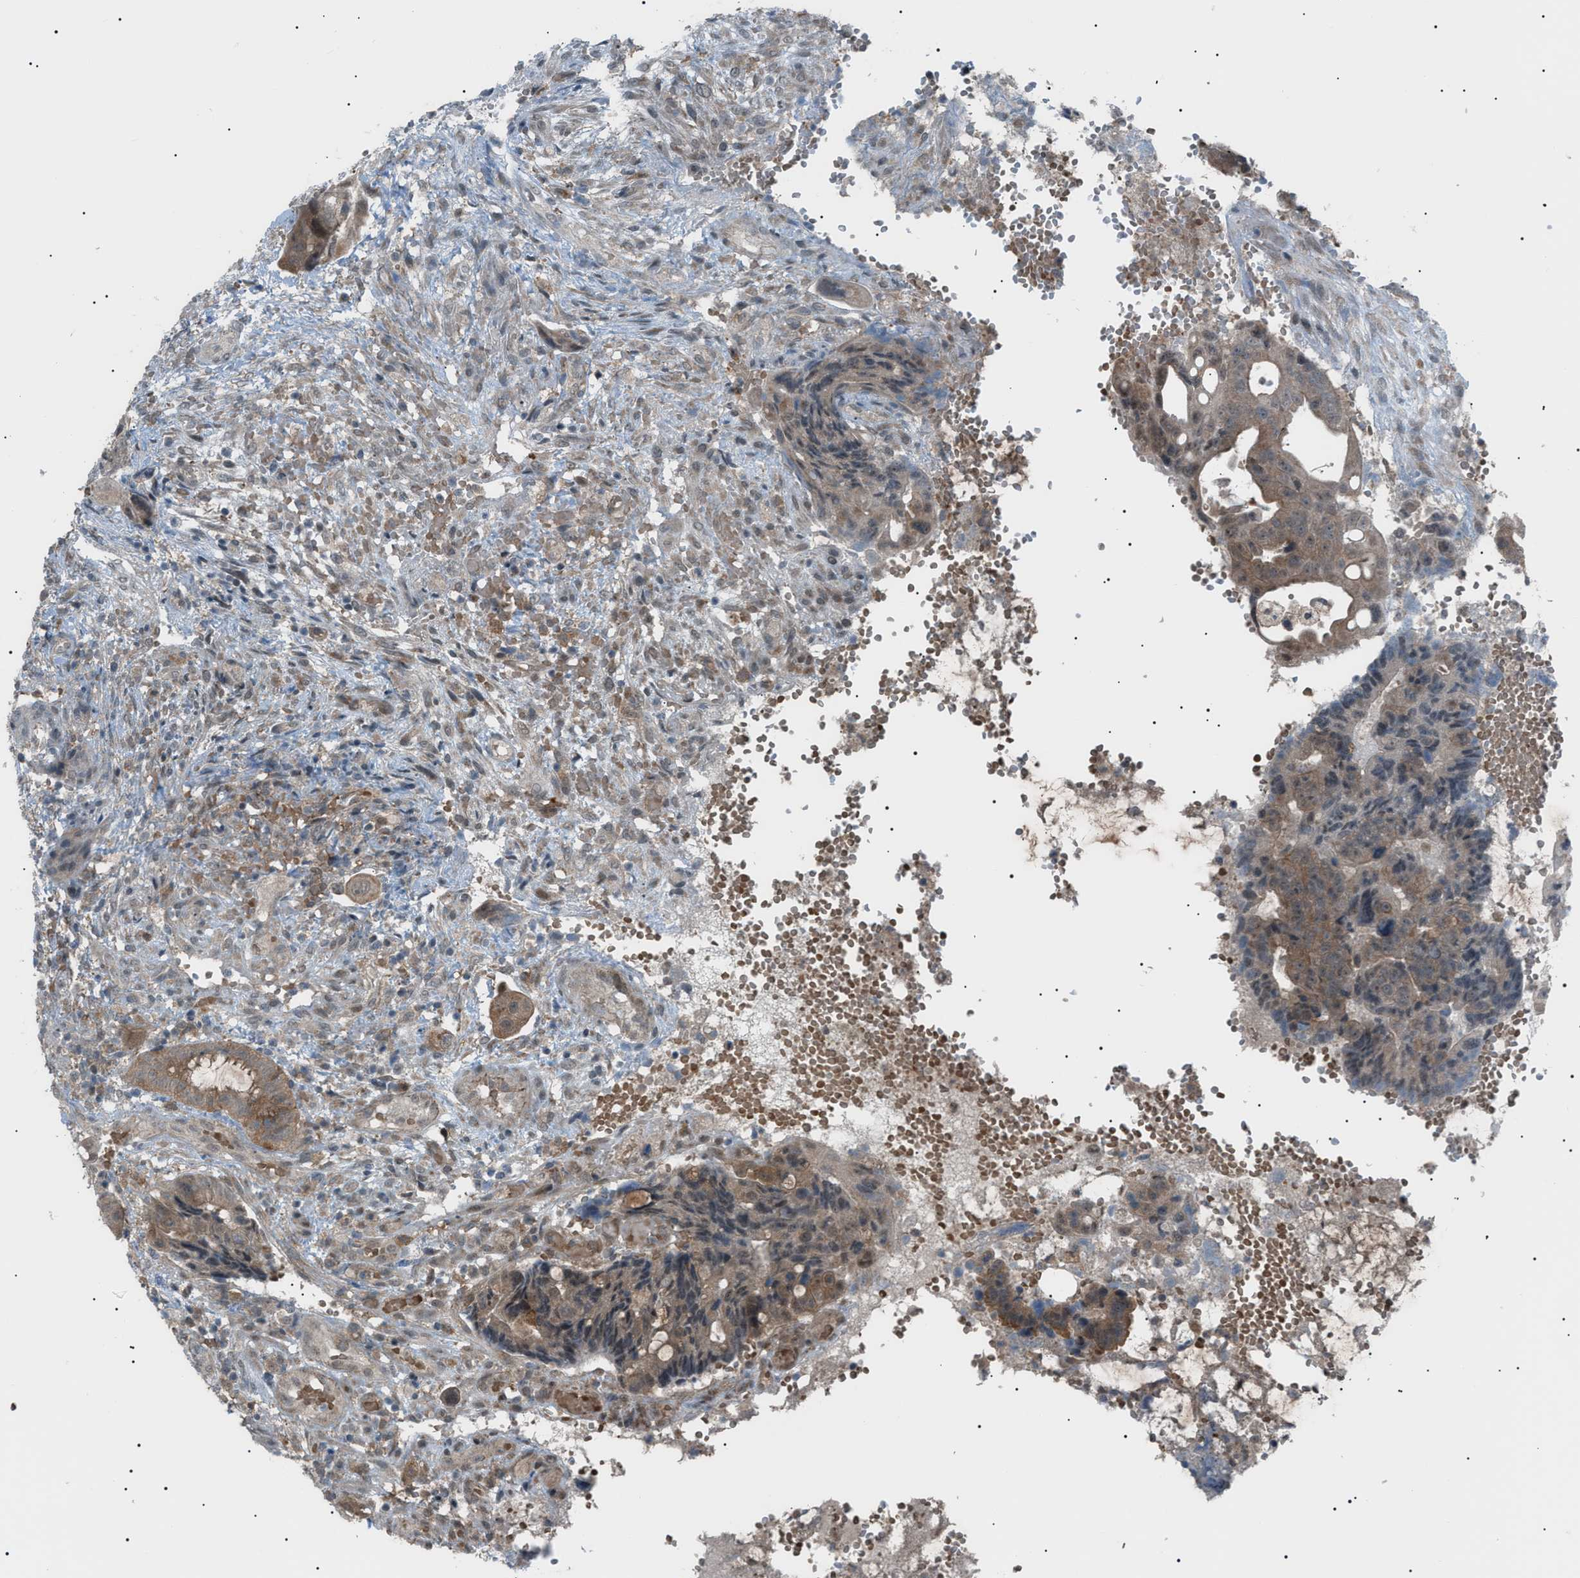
{"staining": {"intensity": "moderate", "quantity": ">75%", "location": "cytoplasmic/membranous"}, "tissue": "colorectal cancer", "cell_type": "Tumor cells", "image_type": "cancer", "snomed": [{"axis": "morphology", "description": "Adenocarcinoma, NOS"}, {"axis": "topography", "description": "Colon"}], "caption": "Immunohistochemical staining of colorectal adenocarcinoma shows medium levels of moderate cytoplasmic/membranous protein positivity in about >75% of tumor cells.", "gene": "LPIN2", "patient": {"sex": "female", "age": 57}}